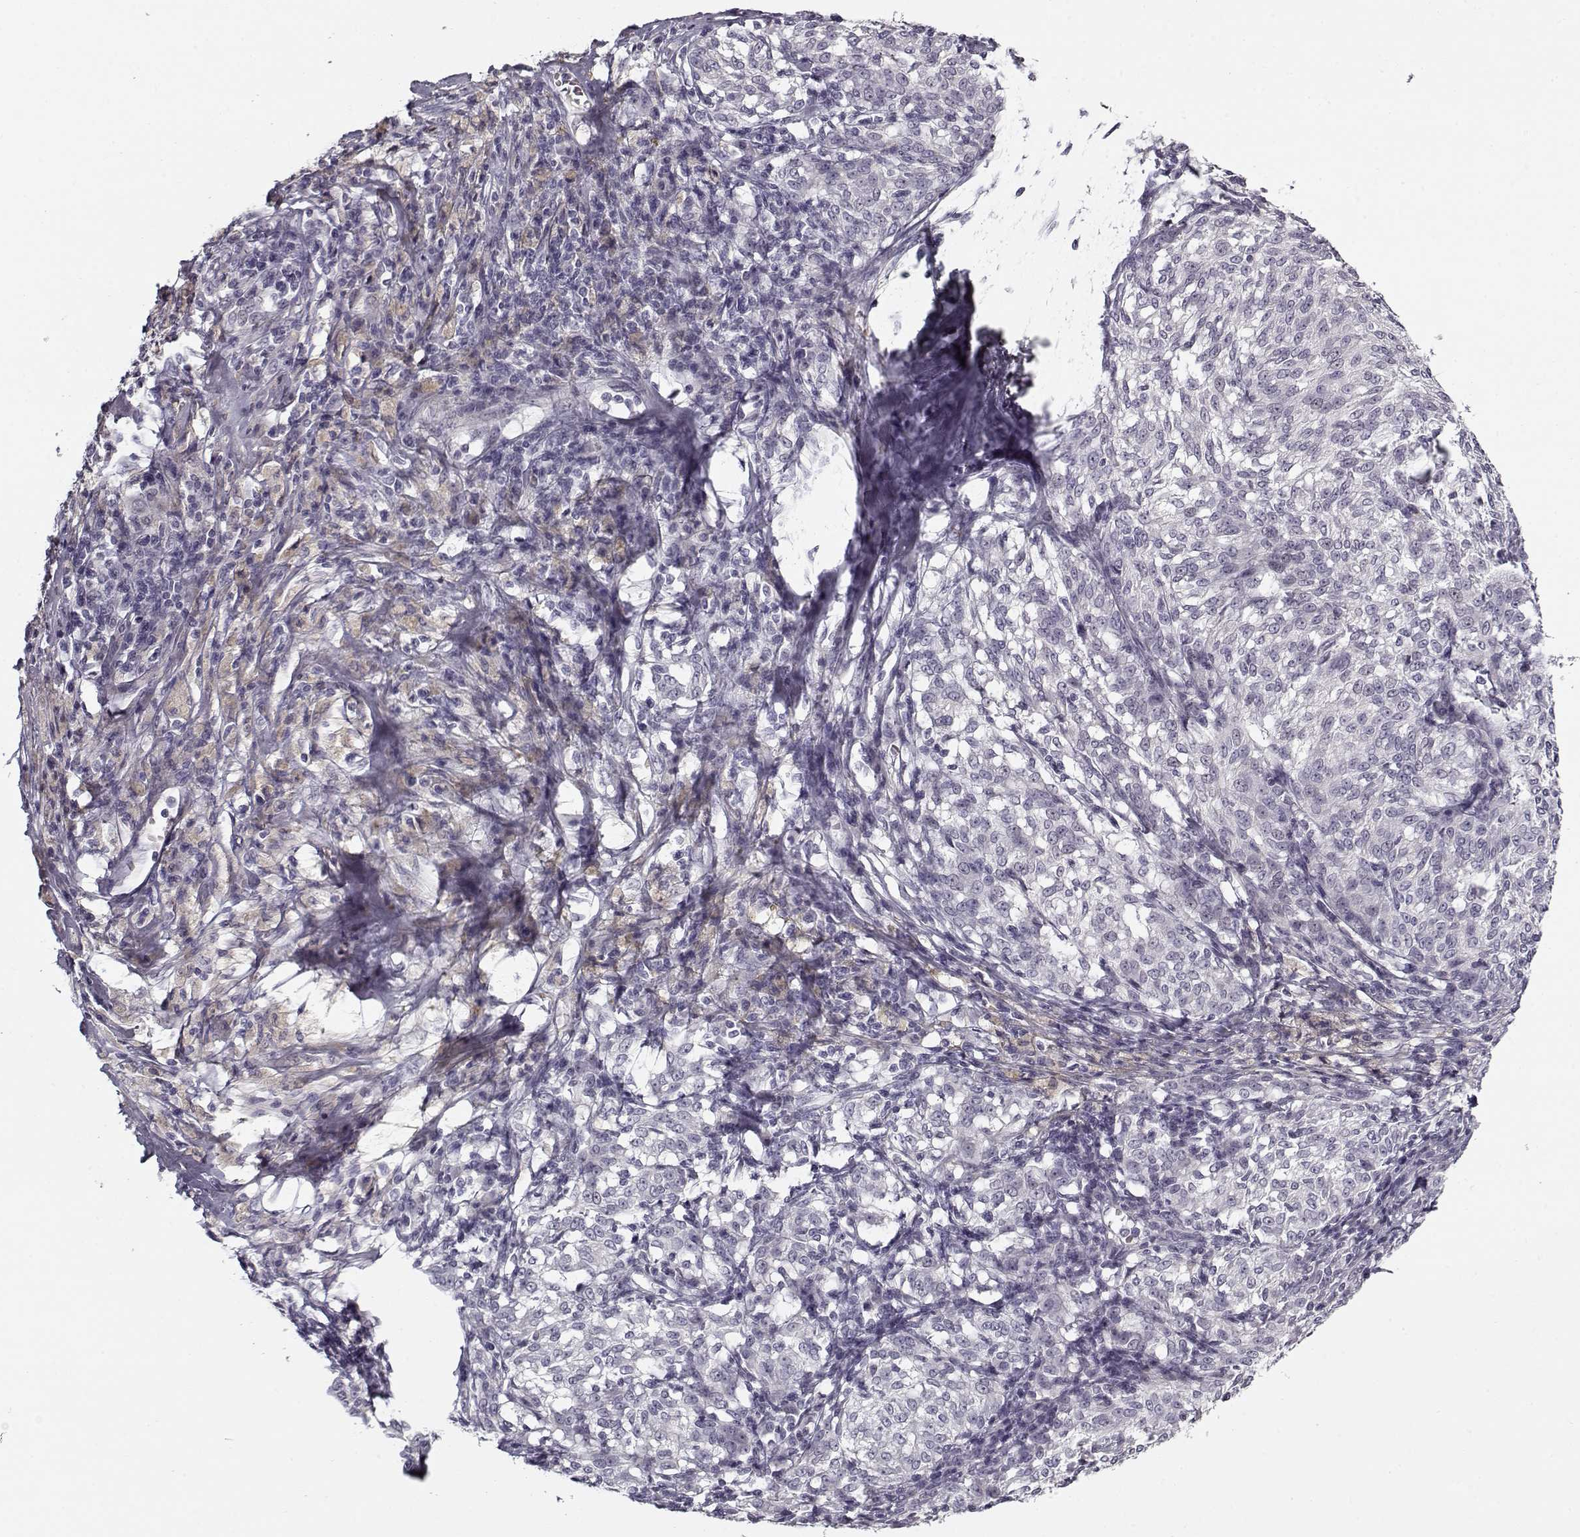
{"staining": {"intensity": "negative", "quantity": "none", "location": "none"}, "tissue": "melanoma", "cell_type": "Tumor cells", "image_type": "cancer", "snomed": [{"axis": "morphology", "description": "Malignant melanoma, NOS"}, {"axis": "topography", "description": "Skin"}], "caption": "Immunohistochemical staining of melanoma demonstrates no significant expression in tumor cells. (Stains: DAB immunohistochemistry (IHC) with hematoxylin counter stain, Microscopy: brightfield microscopy at high magnification).", "gene": "SNCA", "patient": {"sex": "female", "age": 72}}